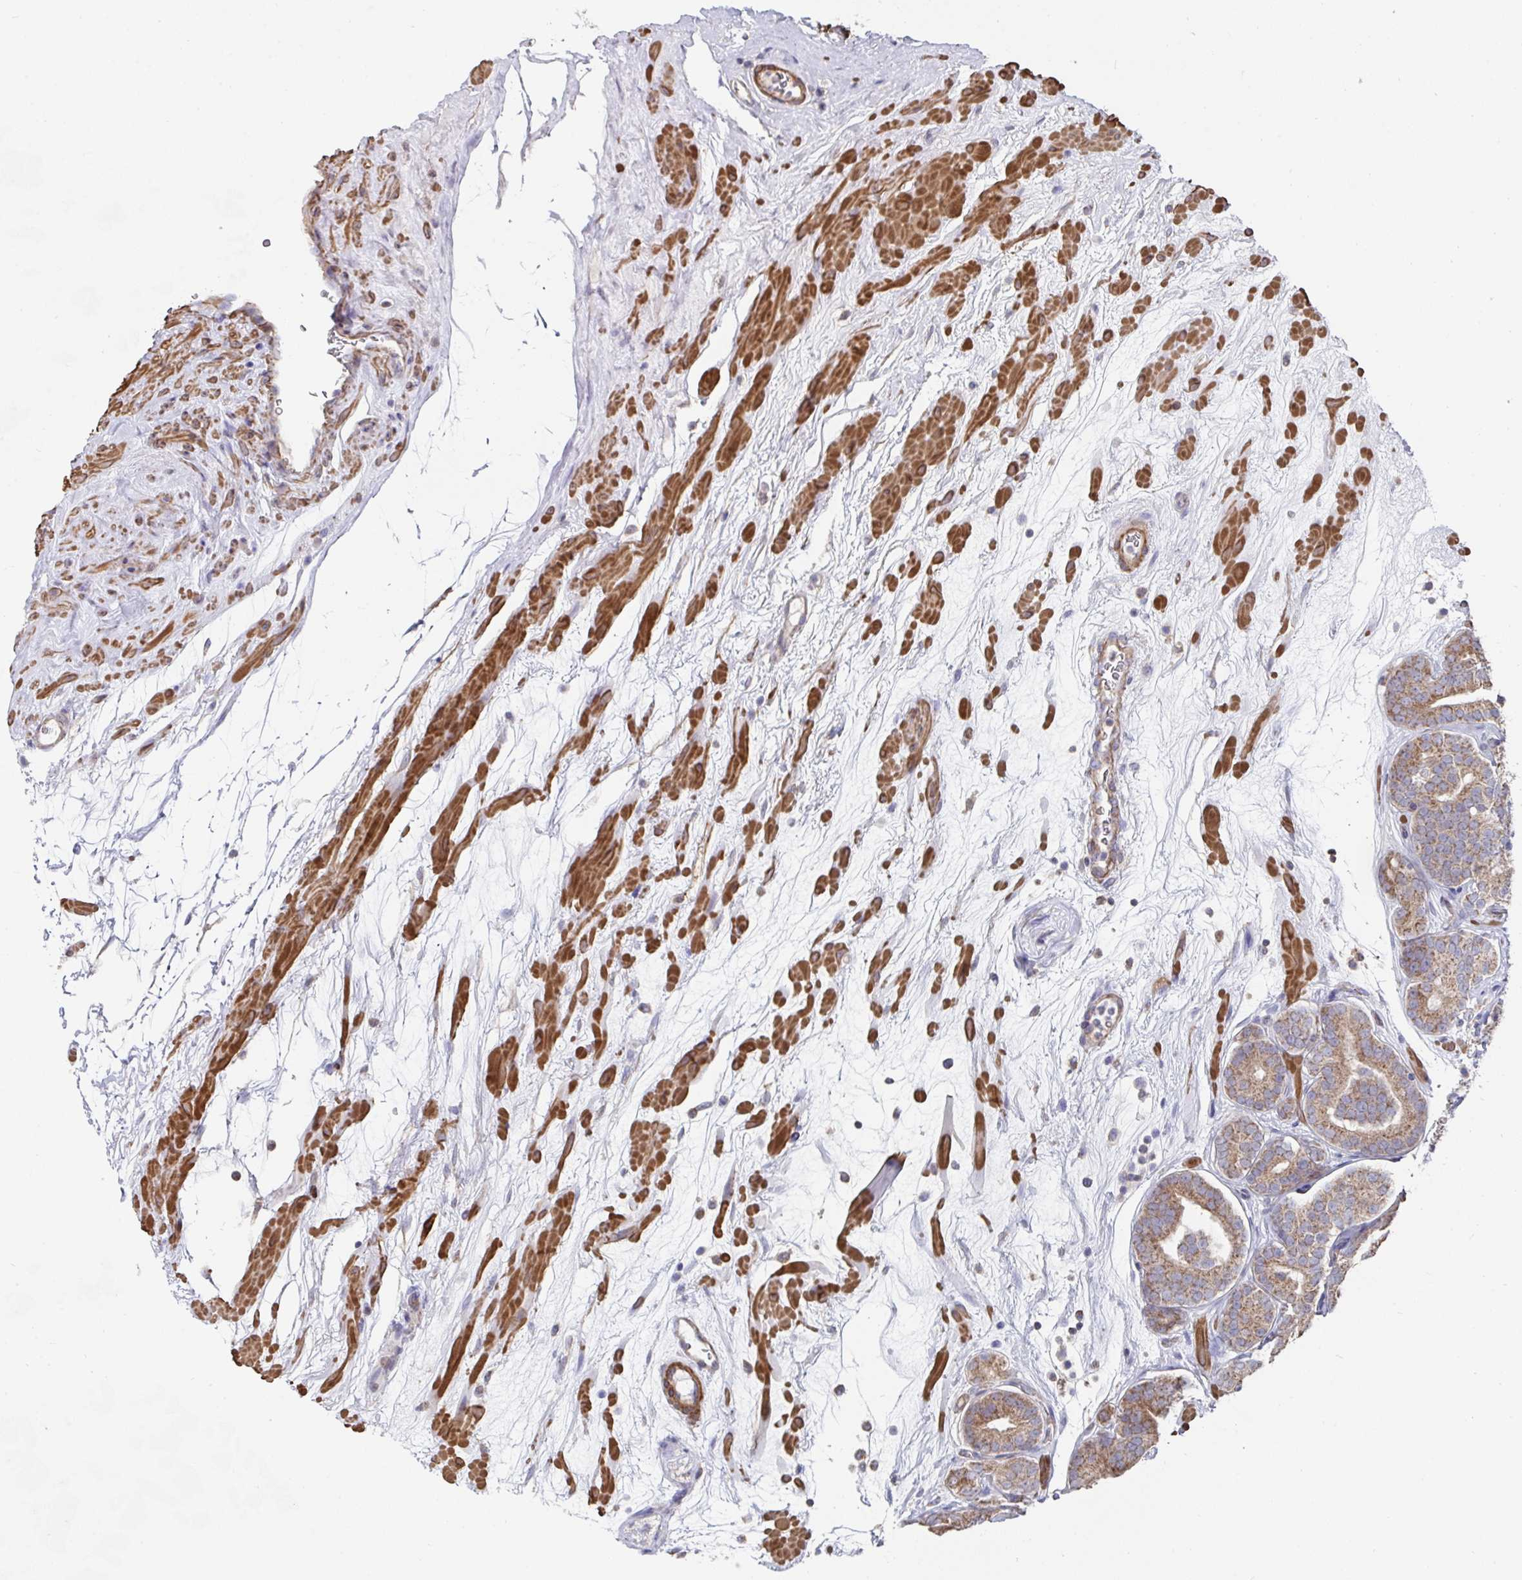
{"staining": {"intensity": "moderate", "quantity": ">75%", "location": "cytoplasmic/membranous"}, "tissue": "prostate cancer", "cell_type": "Tumor cells", "image_type": "cancer", "snomed": [{"axis": "morphology", "description": "Adenocarcinoma, High grade"}, {"axis": "topography", "description": "Prostate"}], "caption": "Immunohistochemistry (DAB (3,3'-diaminobenzidine)) staining of human prostate high-grade adenocarcinoma shows moderate cytoplasmic/membranous protein expression in about >75% of tumor cells.", "gene": "DZANK1", "patient": {"sex": "male", "age": 66}}